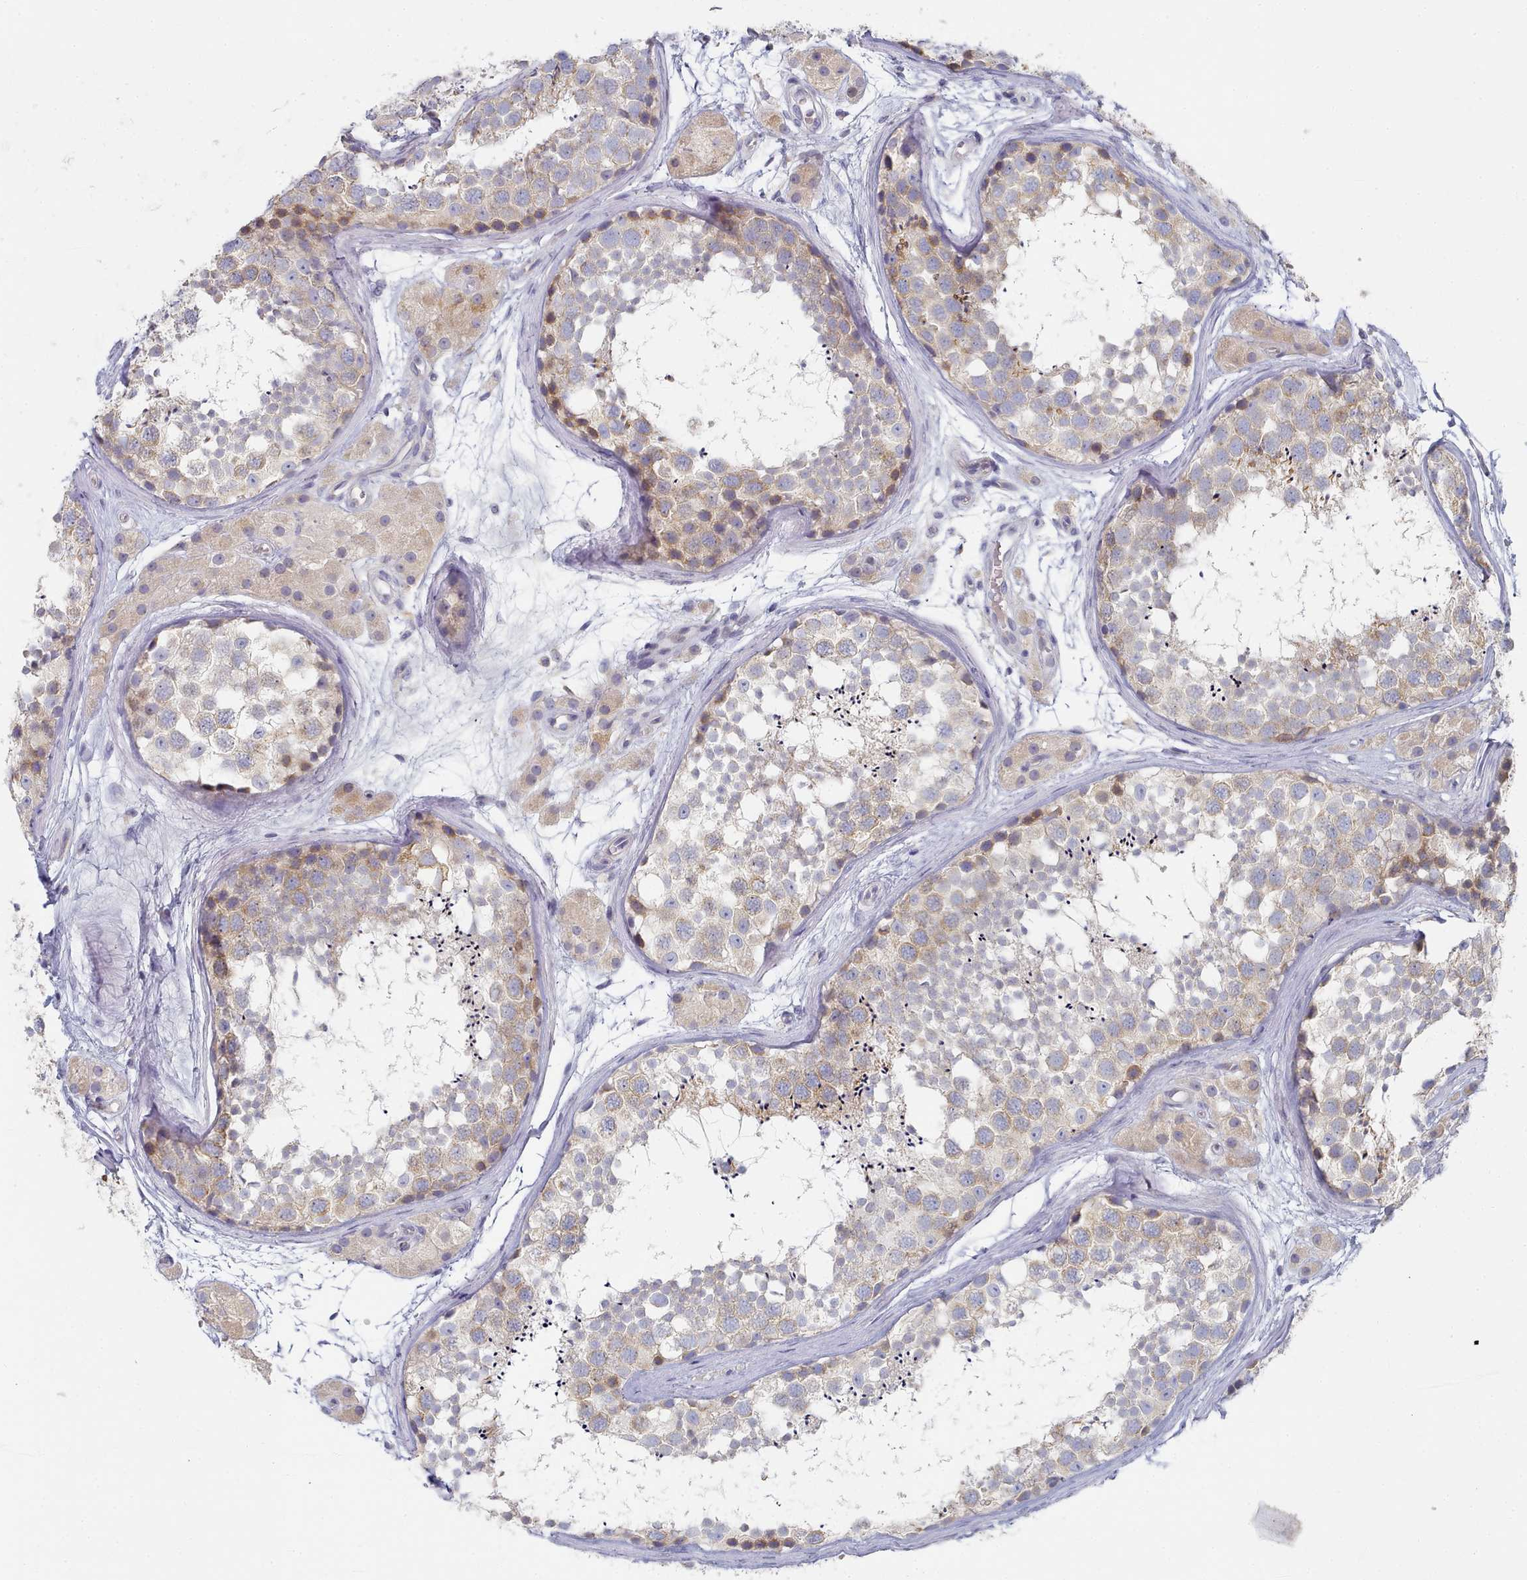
{"staining": {"intensity": "moderate", "quantity": "<25%", "location": "cytoplasmic/membranous"}, "tissue": "testis", "cell_type": "Cells in seminiferous ducts", "image_type": "normal", "snomed": [{"axis": "morphology", "description": "Normal tissue, NOS"}, {"axis": "topography", "description": "Testis"}], "caption": "Benign testis was stained to show a protein in brown. There is low levels of moderate cytoplasmic/membranous positivity in about <25% of cells in seminiferous ducts.", "gene": "TYW1B", "patient": {"sex": "male", "age": 56}}